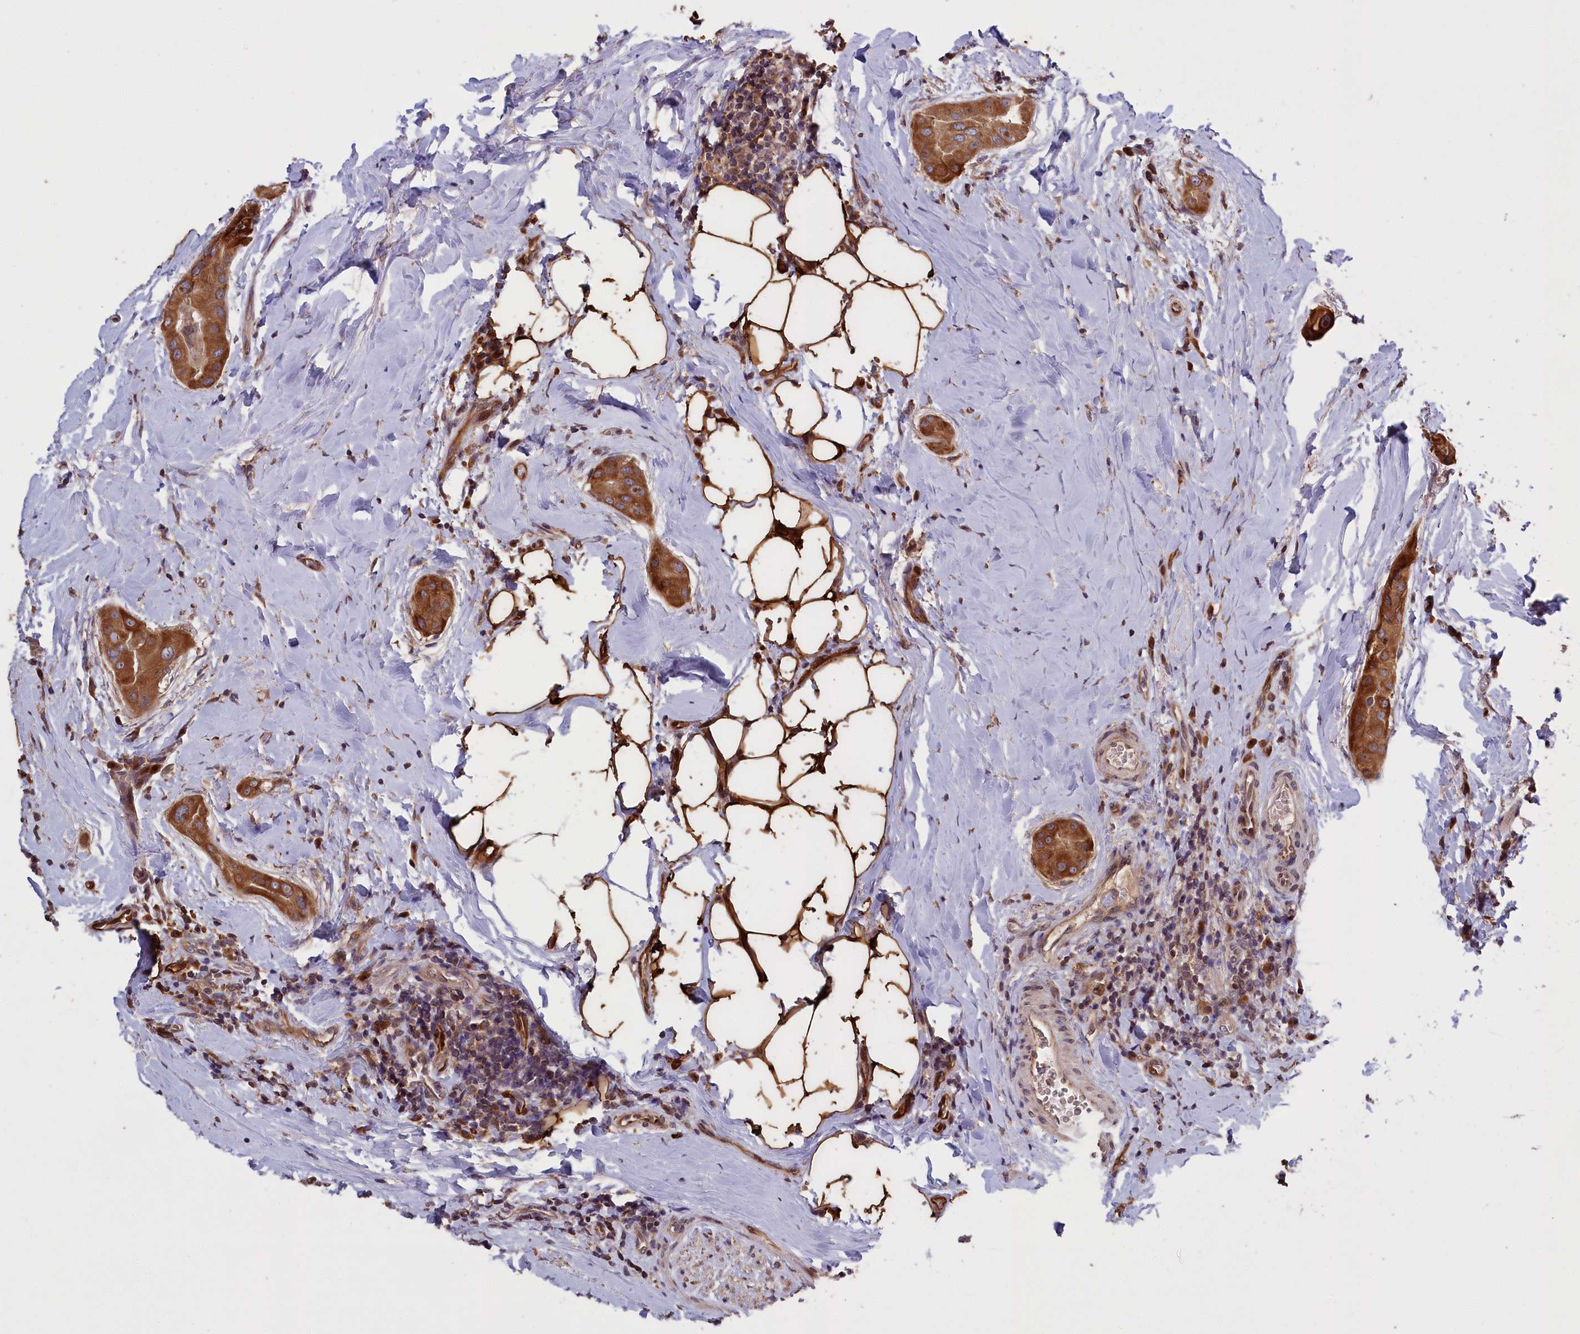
{"staining": {"intensity": "strong", "quantity": ">75%", "location": "cytoplasmic/membranous"}, "tissue": "thyroid cancer", "cell_type": "Tumor cells", "image_type": "cancer", "snomed": [{"axis": "morphology", "description": "Papillary adenocarcinoma, NOS"}, {"axis": "topography", "description": "Thyroid gland"}], "caption": "Human thyroid cancer stained with a protein marker exhibits strong staining in tumor cells.", "gene": "DENND1B", "patient": {"sex": "male", "age": 33}}